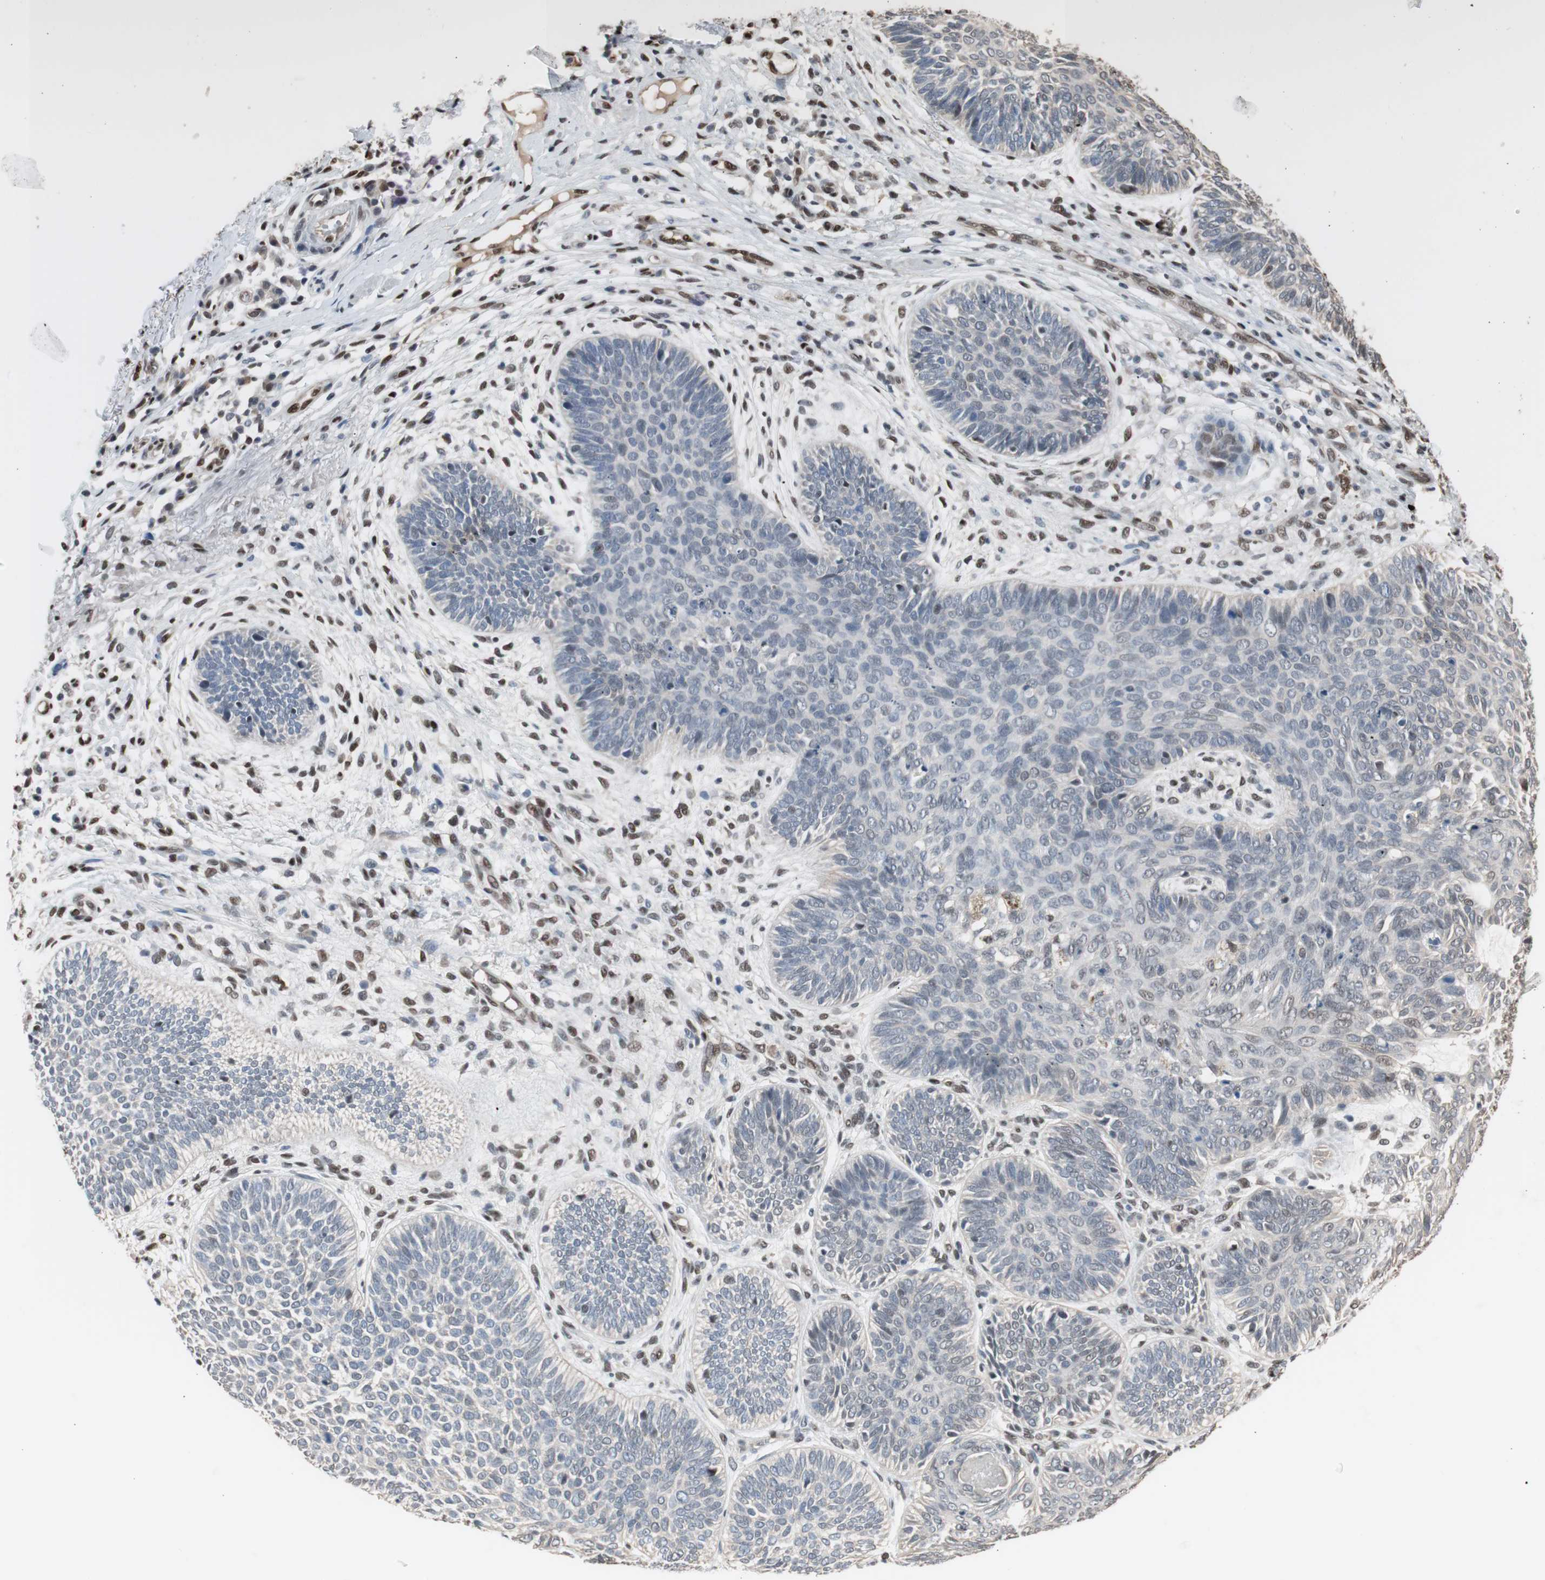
{"staining": {"intensity": "negative", "quantity": "none", "location": "none"}, "tissue": "skin cancer", "cell_type": "Tumor cells", "image_type": "cancer", "snomed": [{"axis": "morphology", "description": "Normal tissue, NOS"}, {"axis": "morphology", "description": "Basal cell carcinoma"}, {"axis": "topography", "description": "Skin"}], "caption": "Skin cancer was stained to show a protein in brown. There is no significant staining in tumor cells.", "gene": "PML", "patient": {"sex": "male", "age": 52}}